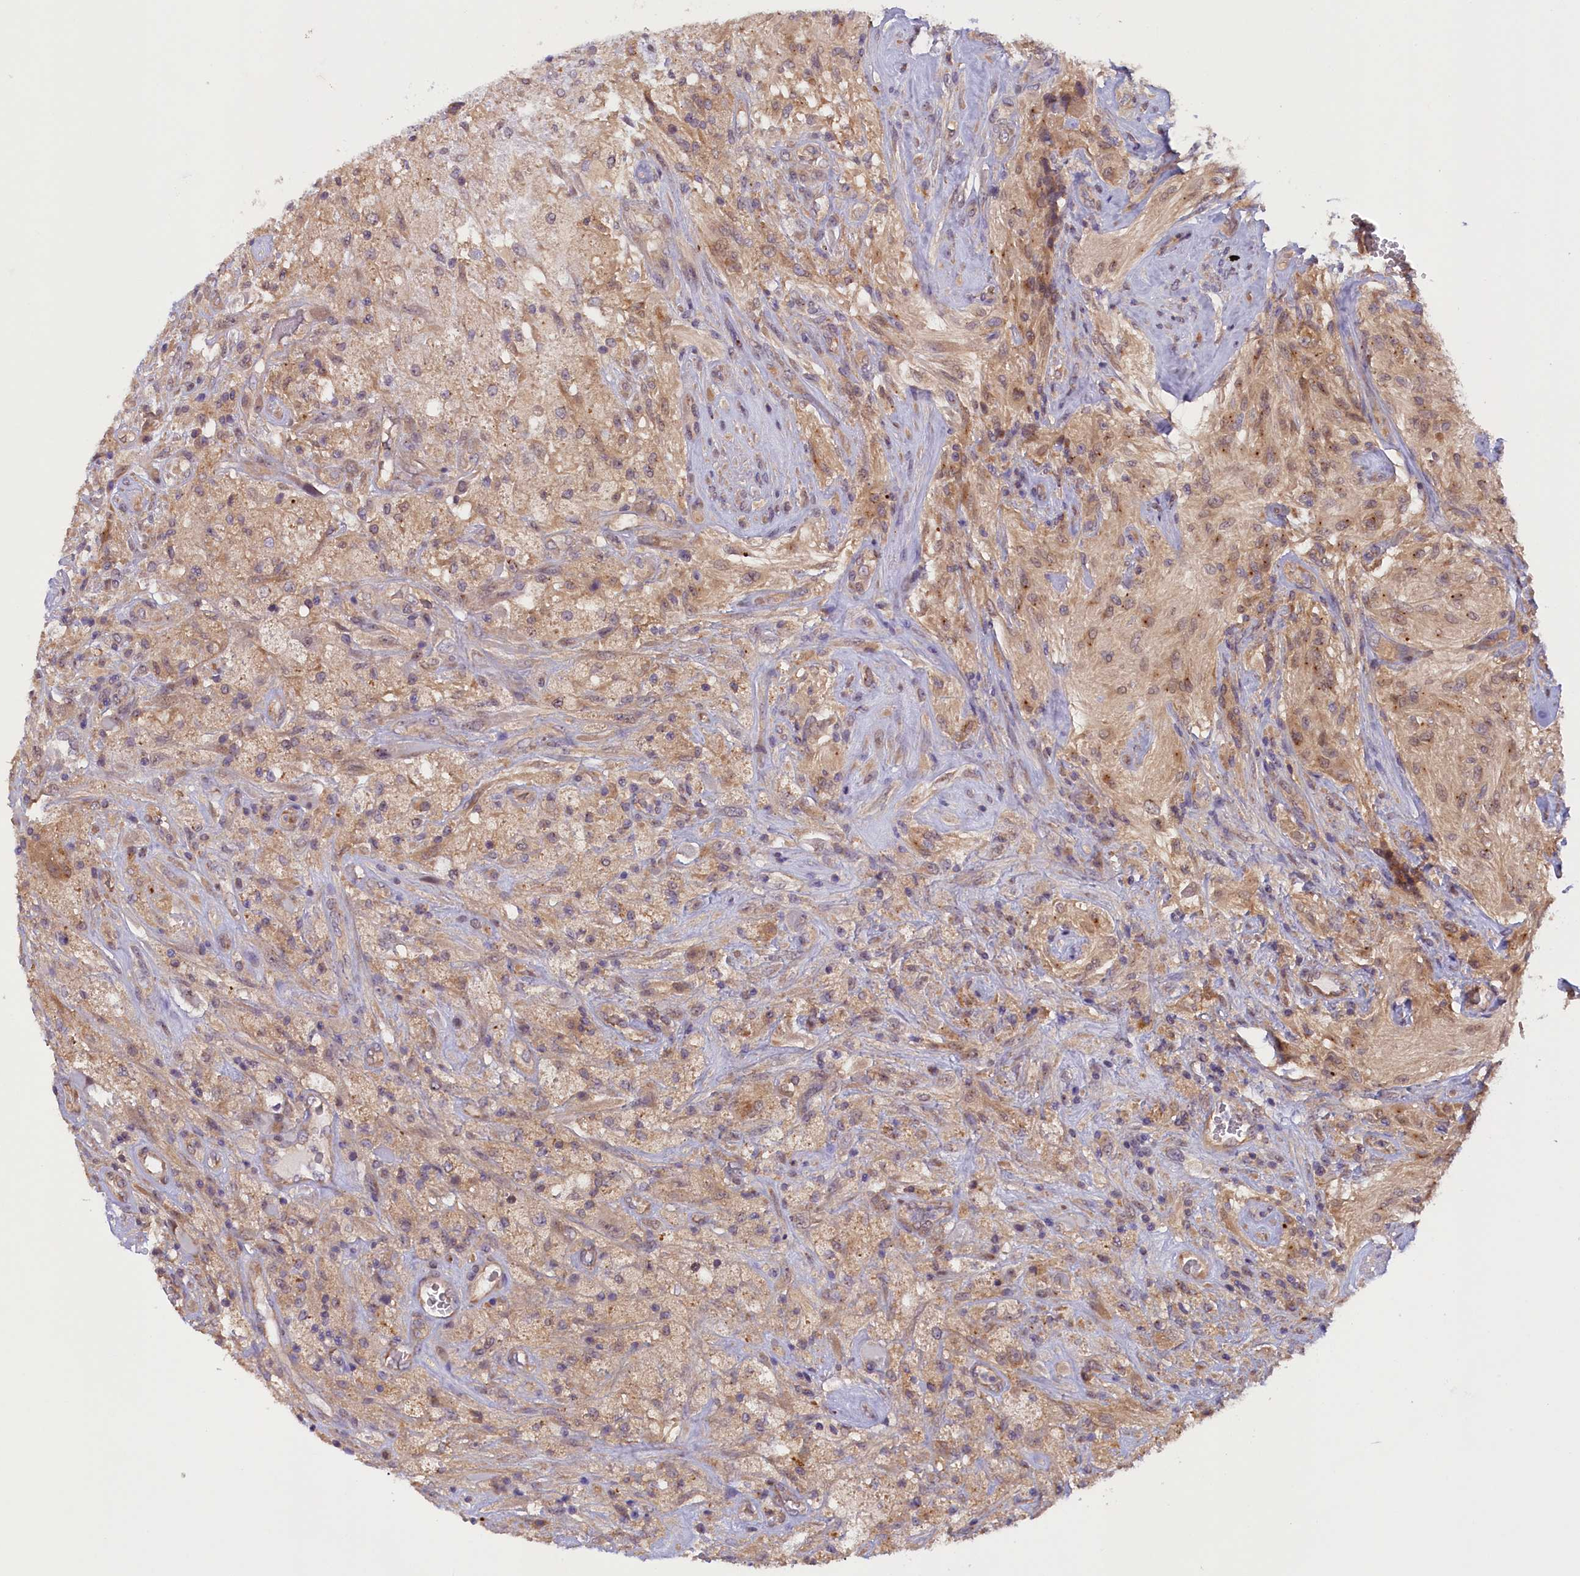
{"staining": {"intensity": "weak", "quantity": "<25%", "location": "cytoplasmic/membranous"}, "tissue": "glioma", "cell_type": "Tumor cells", "image_type": "cancer", "snomed": [{"axis": "morphology", "description": "Glioma, malignant, High grade"}, {"axis": "topography", "description": "Brain"}], "caption": "A high-resolution micrograph shows immunohistochemistry staining of glioma, which reveals no significant positivity in tumor cells.", "gene": "CCDC9B", "patient": {"sex": "male", "age": 56}}